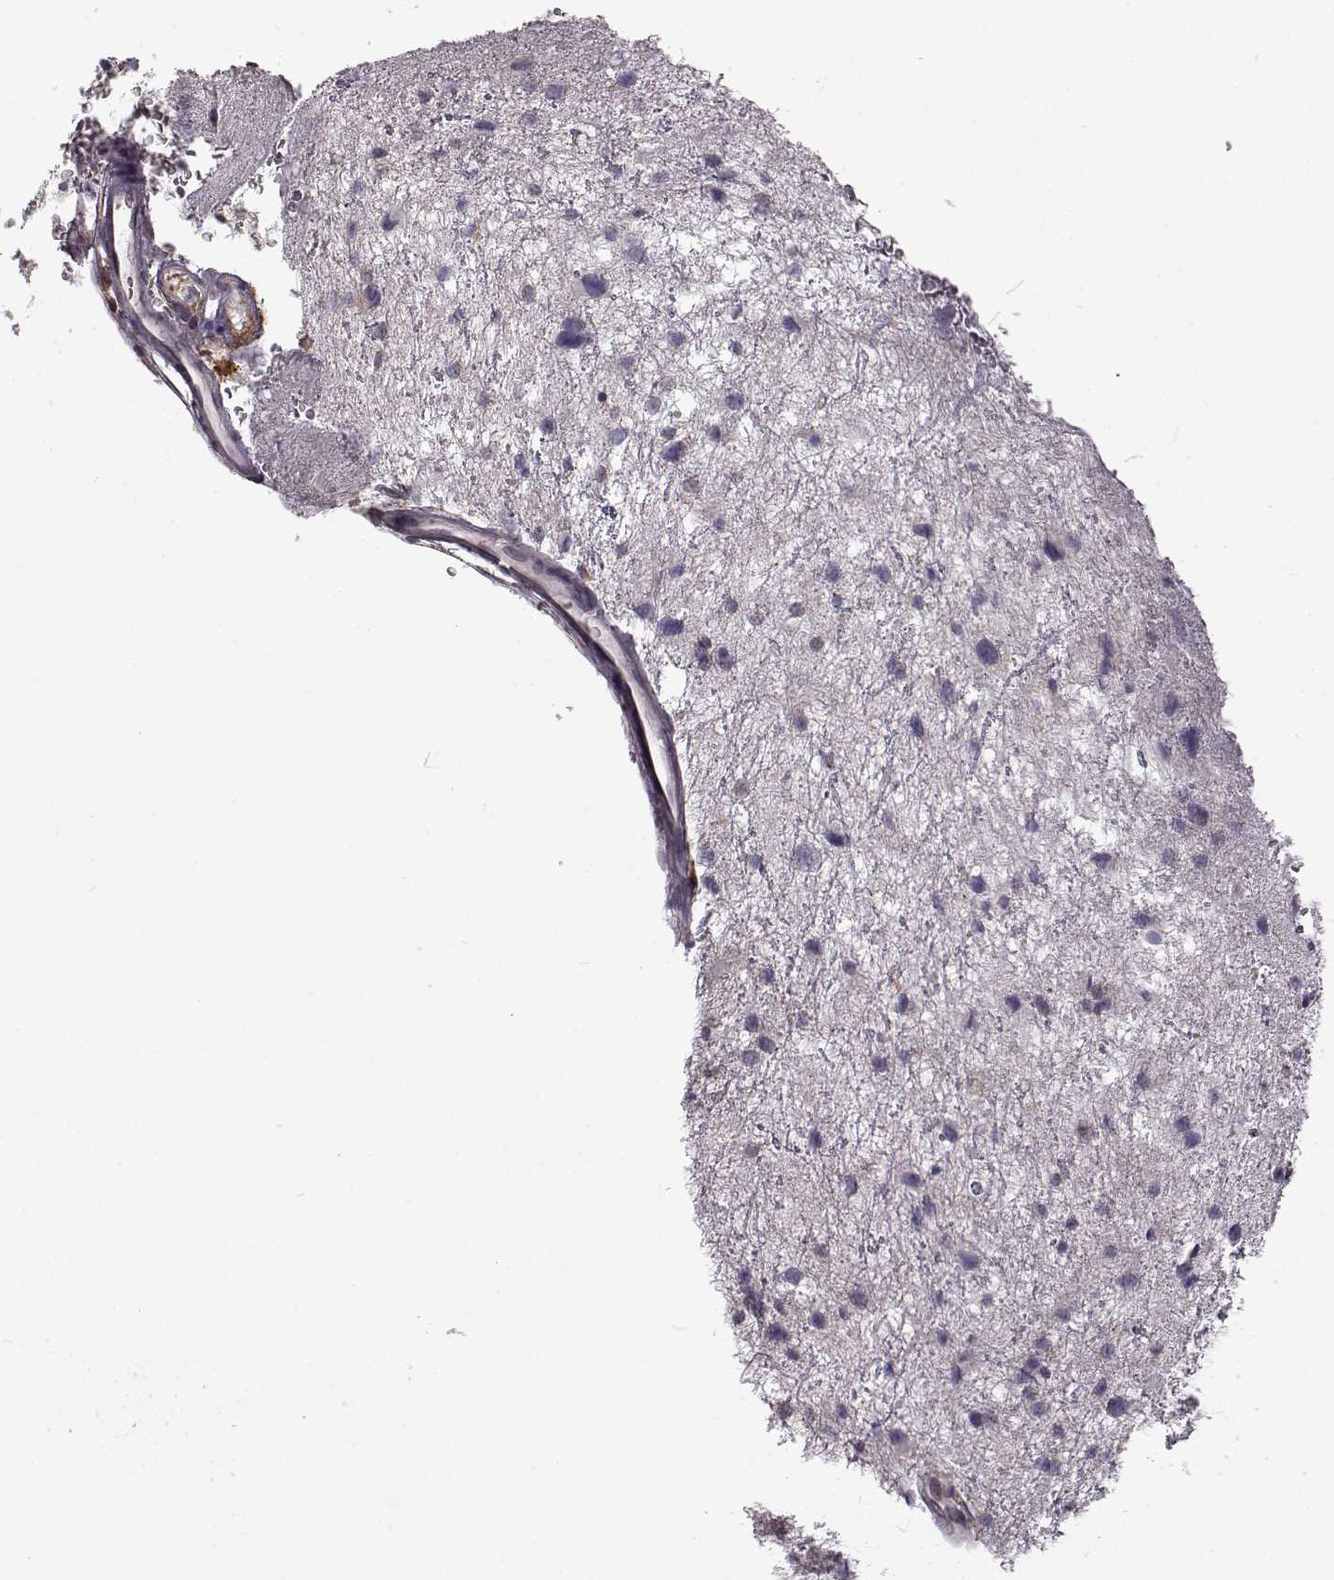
{"staining": {"intensity": "negative", "quantity": "none", "location": "none"}, "tissue": "glioma", "cell_type": "Tumor cells", "image_type": "cancer", "snomed": [{"axis": "morphology", "description": "Glioma, malignant, Low grade"}, {"axis": "topography", "description": "Brain"}], "caption": "Micrograph shows no protein positivity in tumor cells of glioma tissue. The staining was performed using DAB to visualize the protein expression in brown, while the nuclei were stained in blue with hematoxylin (Magnification: 20x).", "gene": "DOK2", "patient": {"sex": "female", "age": 32}}